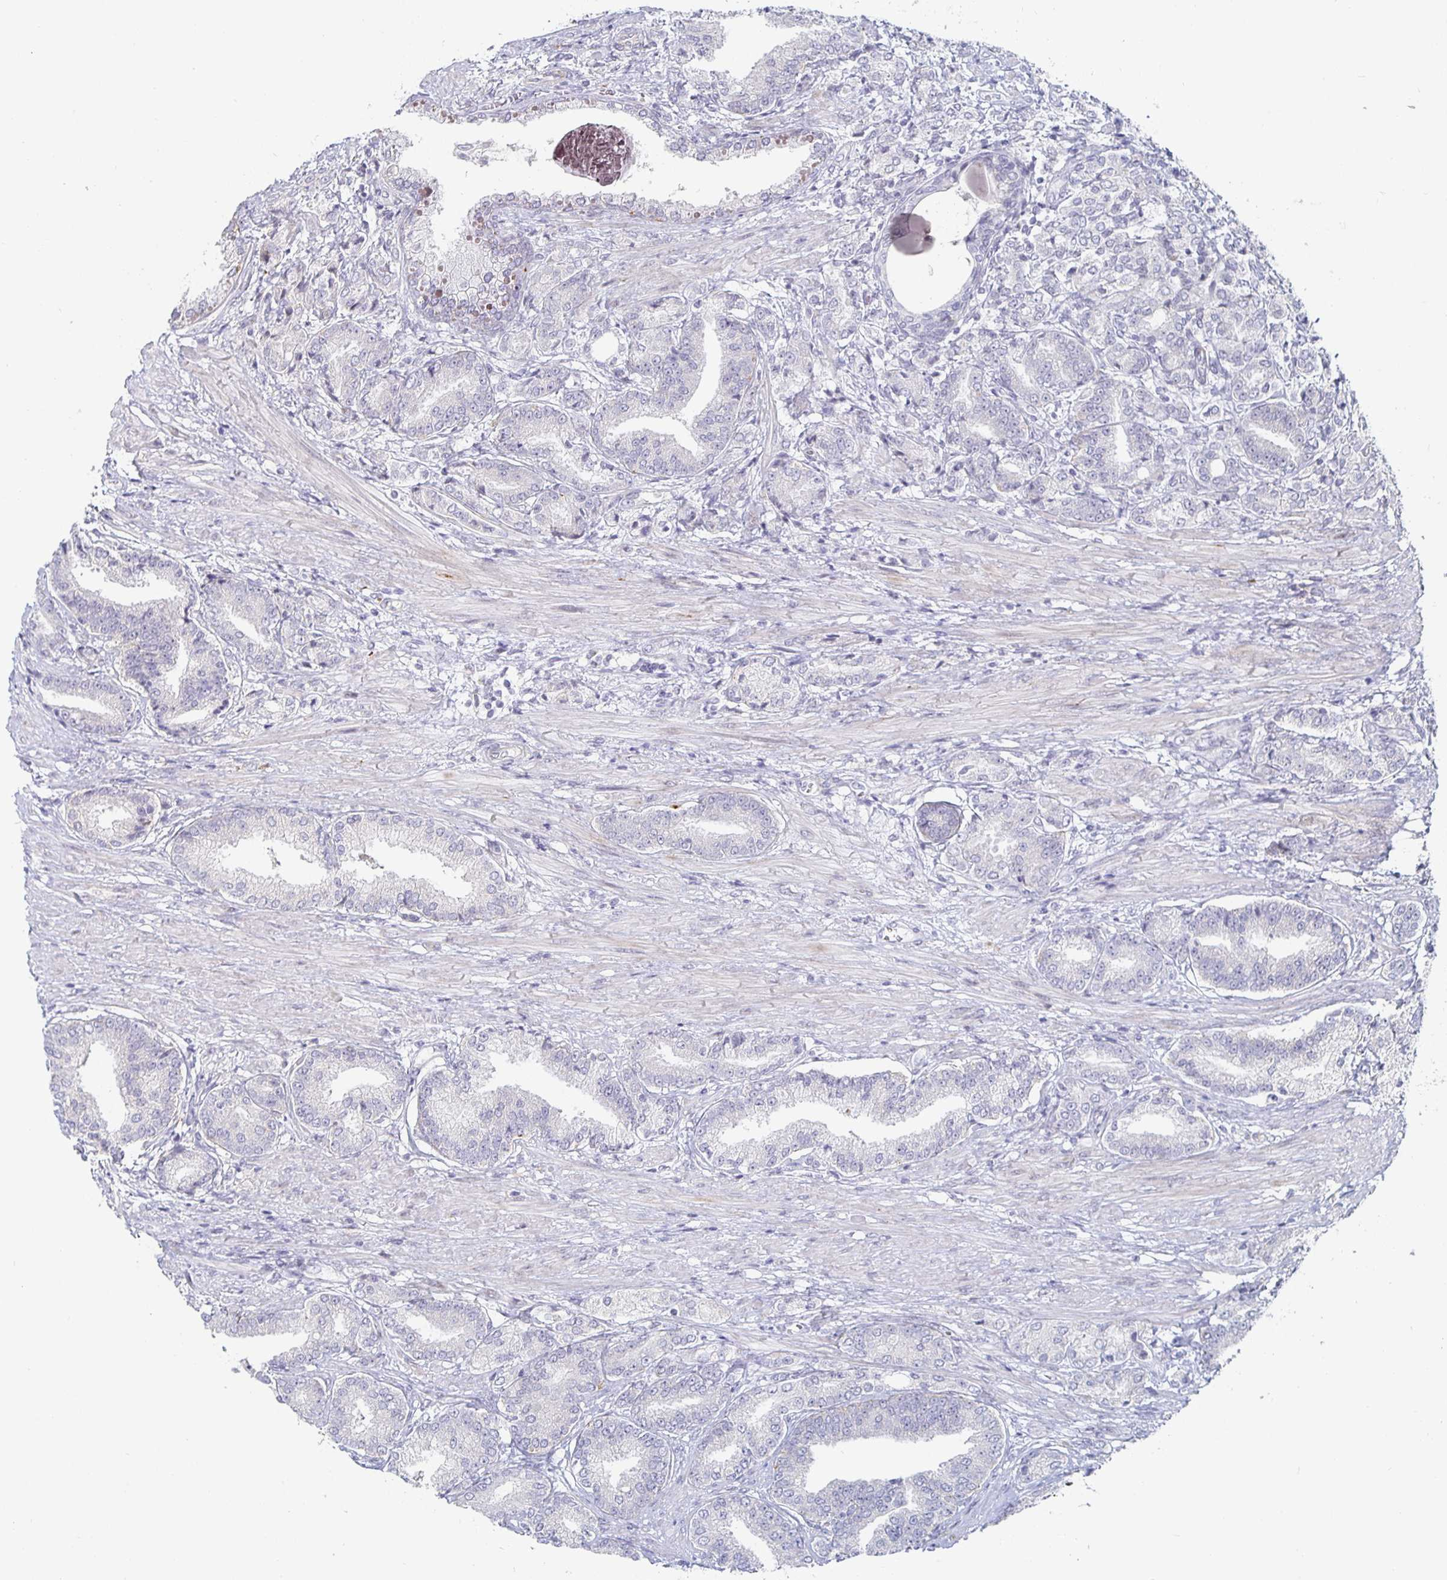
{"staining": {"intensity": "negative", "quantity": "none", "location": "none"}, "tissue": "prostate cancer", "cell_type": "Tumor cells", "image_type": "cancer", "snomed": [{"axis": "morphology", "description": "Adenocarcinoma, High grade"}, {"axis": "topography", "description": "Prostate and seminal vesicle, NOS"}], "caption": "Prostate cancer (high-grade adenocarcinoma) stained for a protein using immunohistochemistry (IHC) displays no positivity tumor cells.", "gene": "S100G", "patient": {"sex": "male", "age": 61}}